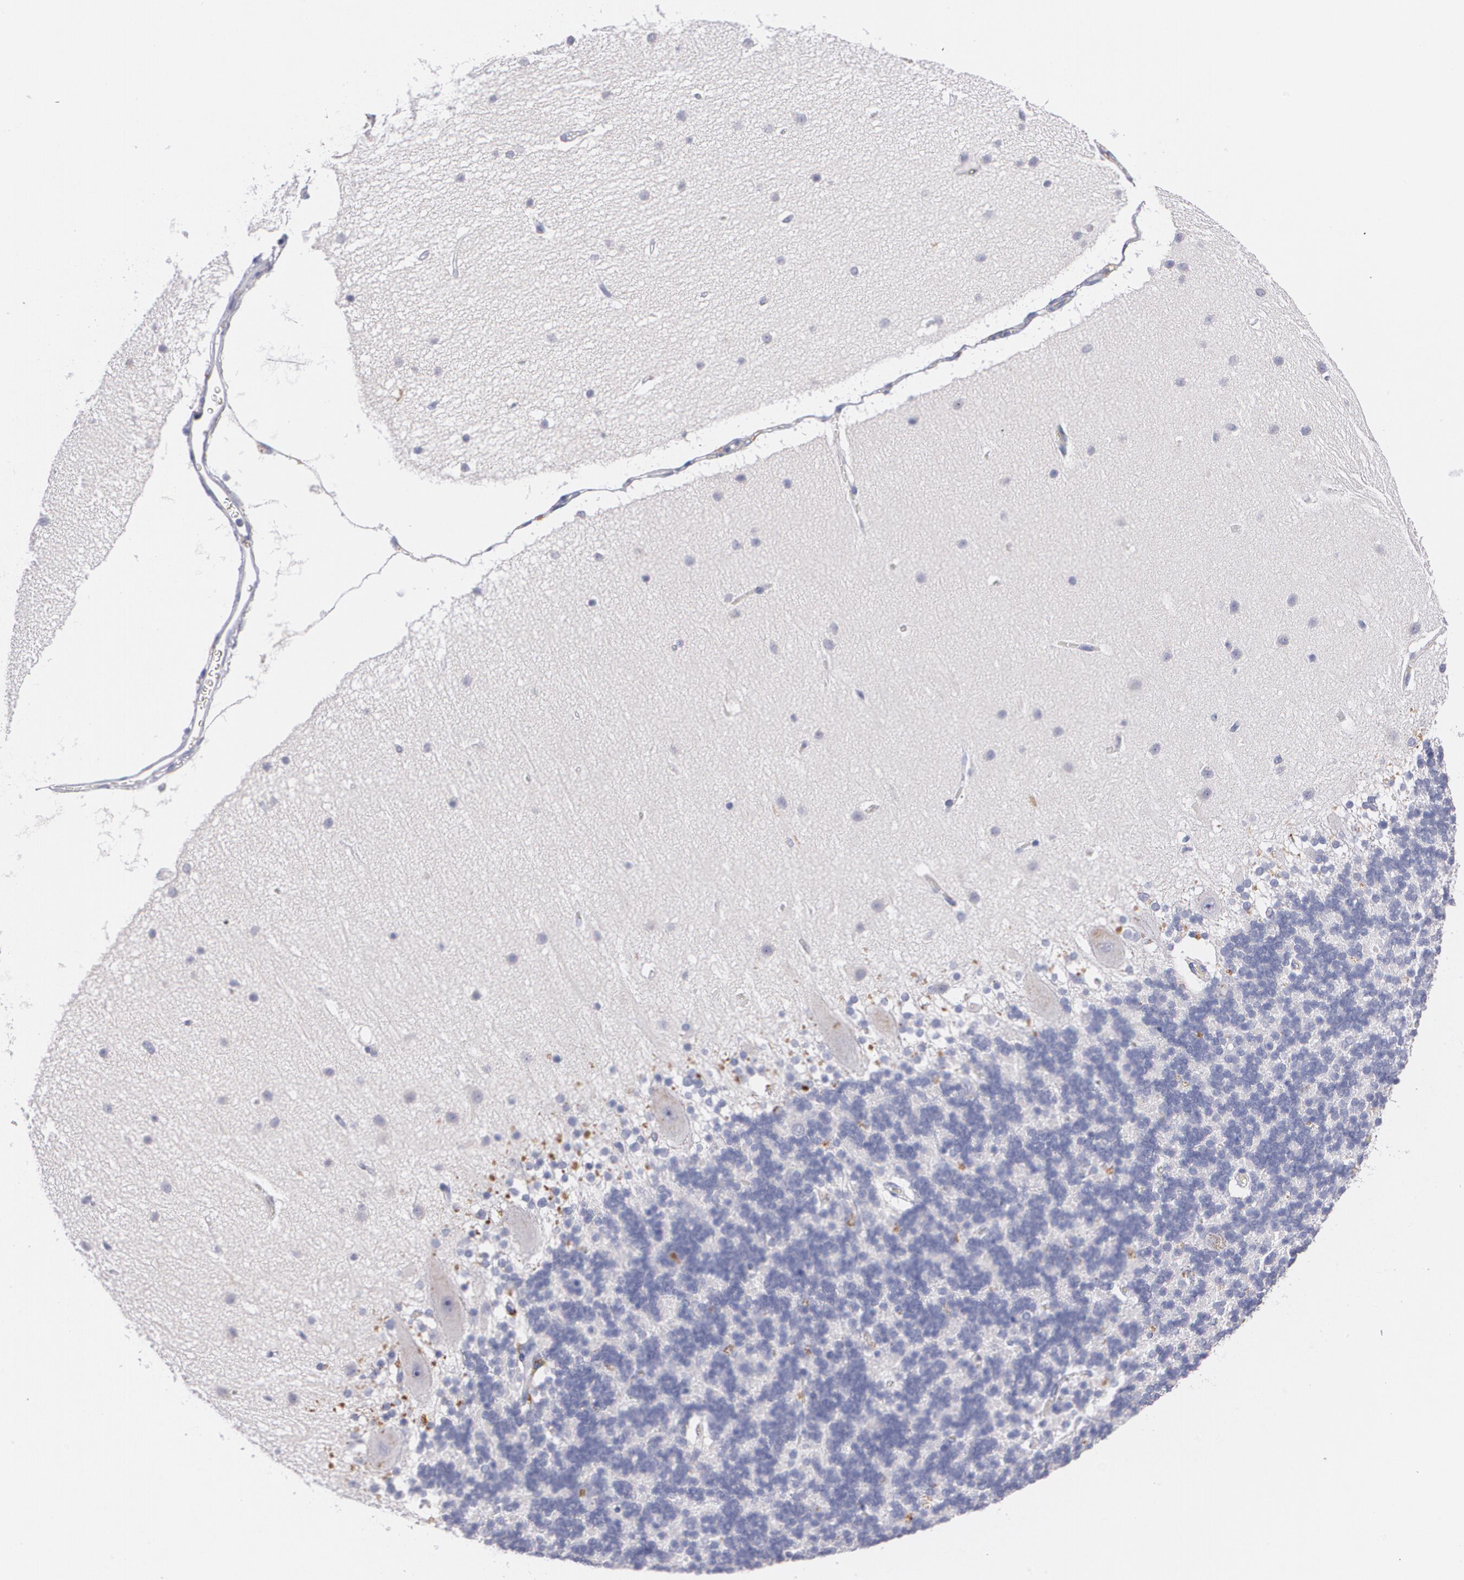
{"staining": {"intensity": "negative", "quantity": "none", "location": "none"}, "tissue": "cerebellum", "cell_type": "Cells in granular layer", "image_type": "normal", "snomed": [{"axis": "morphology", "description": "Normal tissue, NOS"}, {"axis": "topography", "description": "Cerebellum"}], "caption": "High magnification brightfield microscopy of normal cerebellum stained with DAB (3,3'-diaminobenzidine) (brown) and counterstained with hematoxylin (blue): cells in granular layer show no significant expression. (Immunohistochemistry, brightfield microscopy, high magnification).", "gene": "HMMR", "patient": {"sex": "female", "age": 54}}